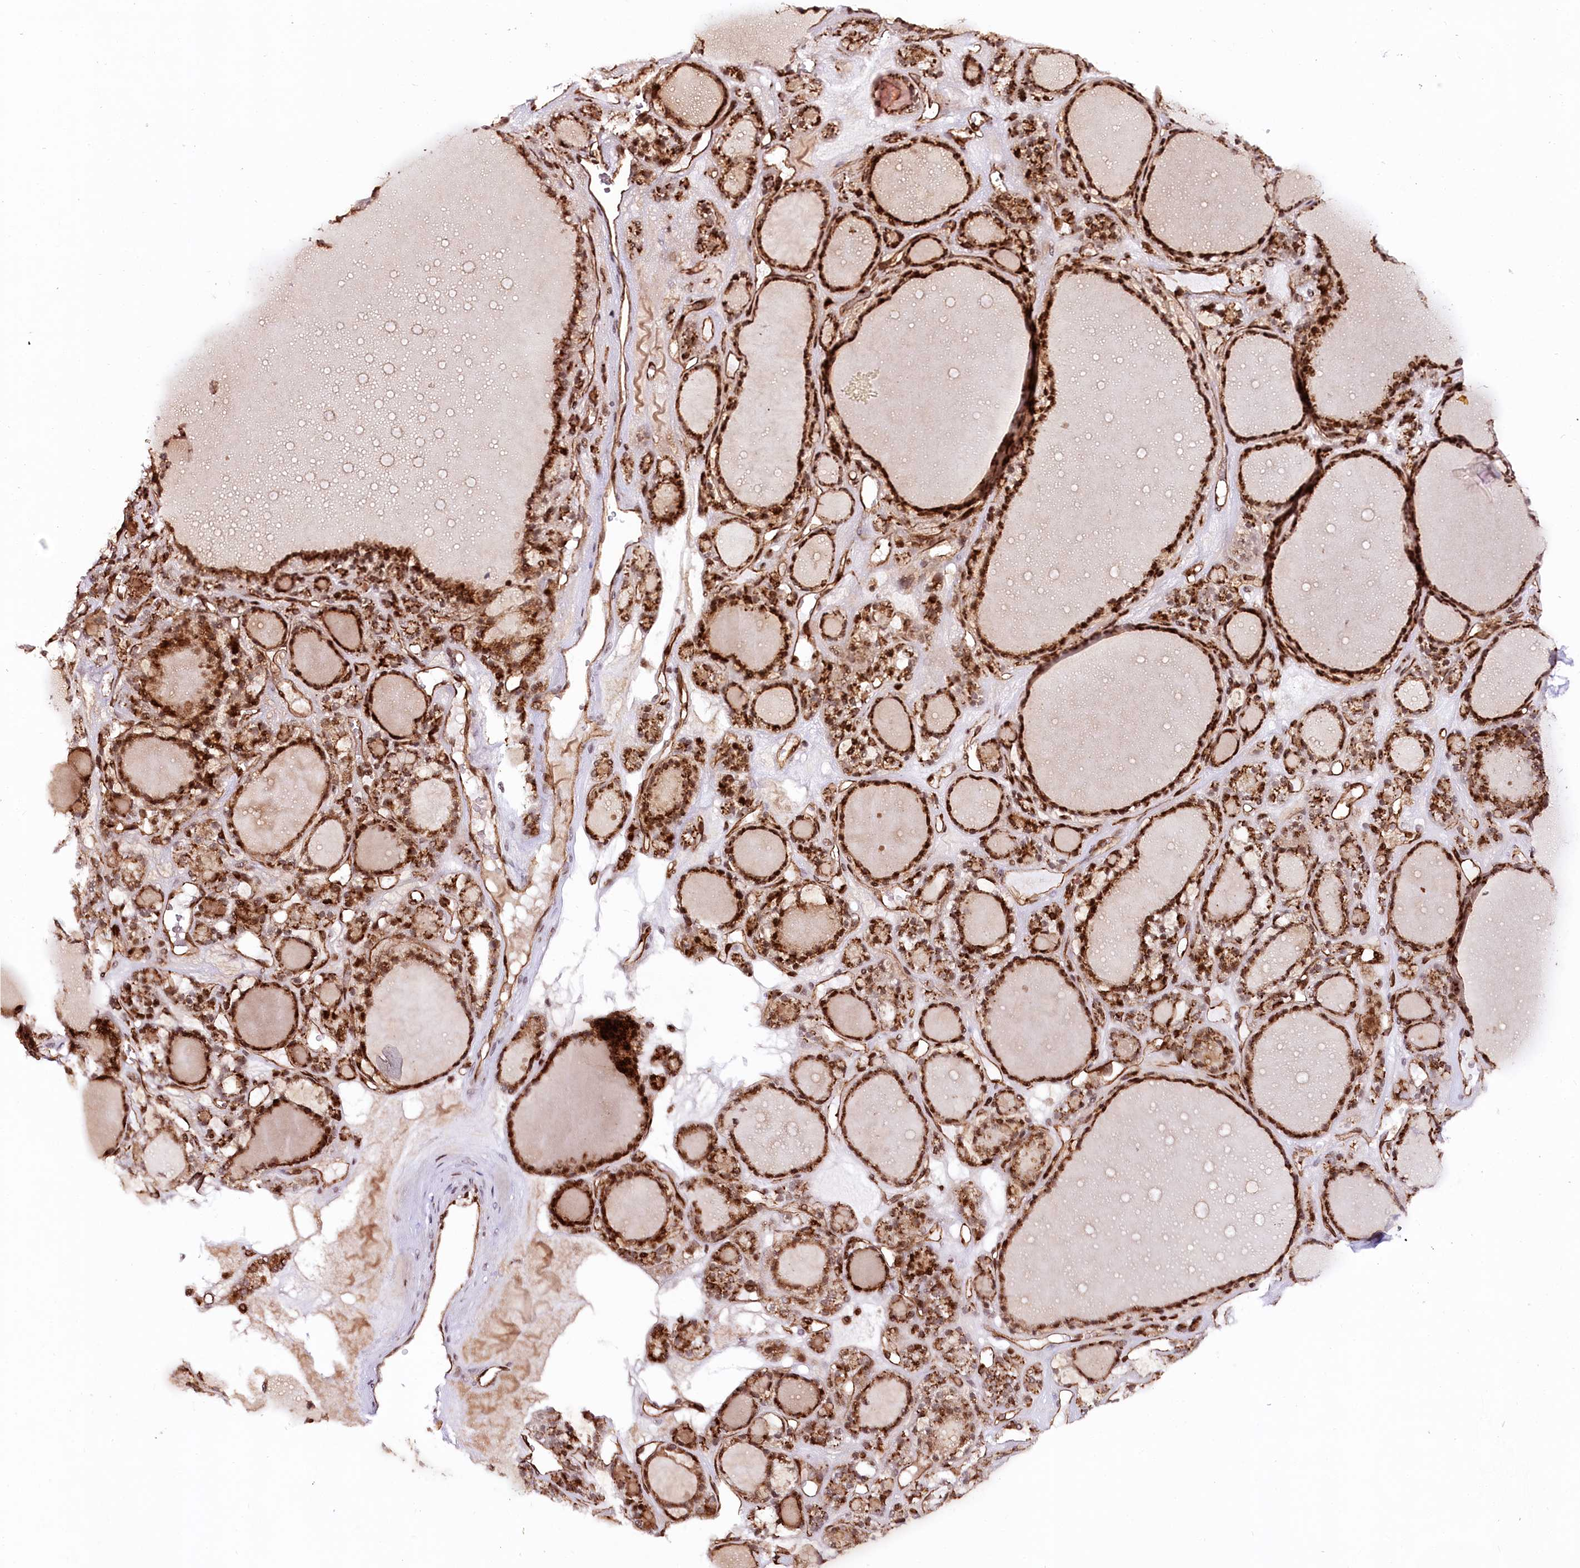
{"staining": {"intensity": "strong", "quantity": ">75%", "location": "cytoplasmic/membranous,nuclear"}, "tissue": "thyroid gland", "cell_type": "Glandular cells", "image_type": "normal", "snomed": [{"axis": "morphology", "description": "Normal tissue, NOS"}, {"axis": "topography", "description": "Thyroid gland"}], "caption": "High-magnification brightfield microscopy of normal thyroid gland stained with DAB (brown) and counterstained with hematoxylin (blue). glandular cells exhibit strong cytoplasmic/membranous,nuclear positivity is identified in approximately>75% of cells.", "gene": "COPG1", "patient": {"sex": "female", "age": 28}}